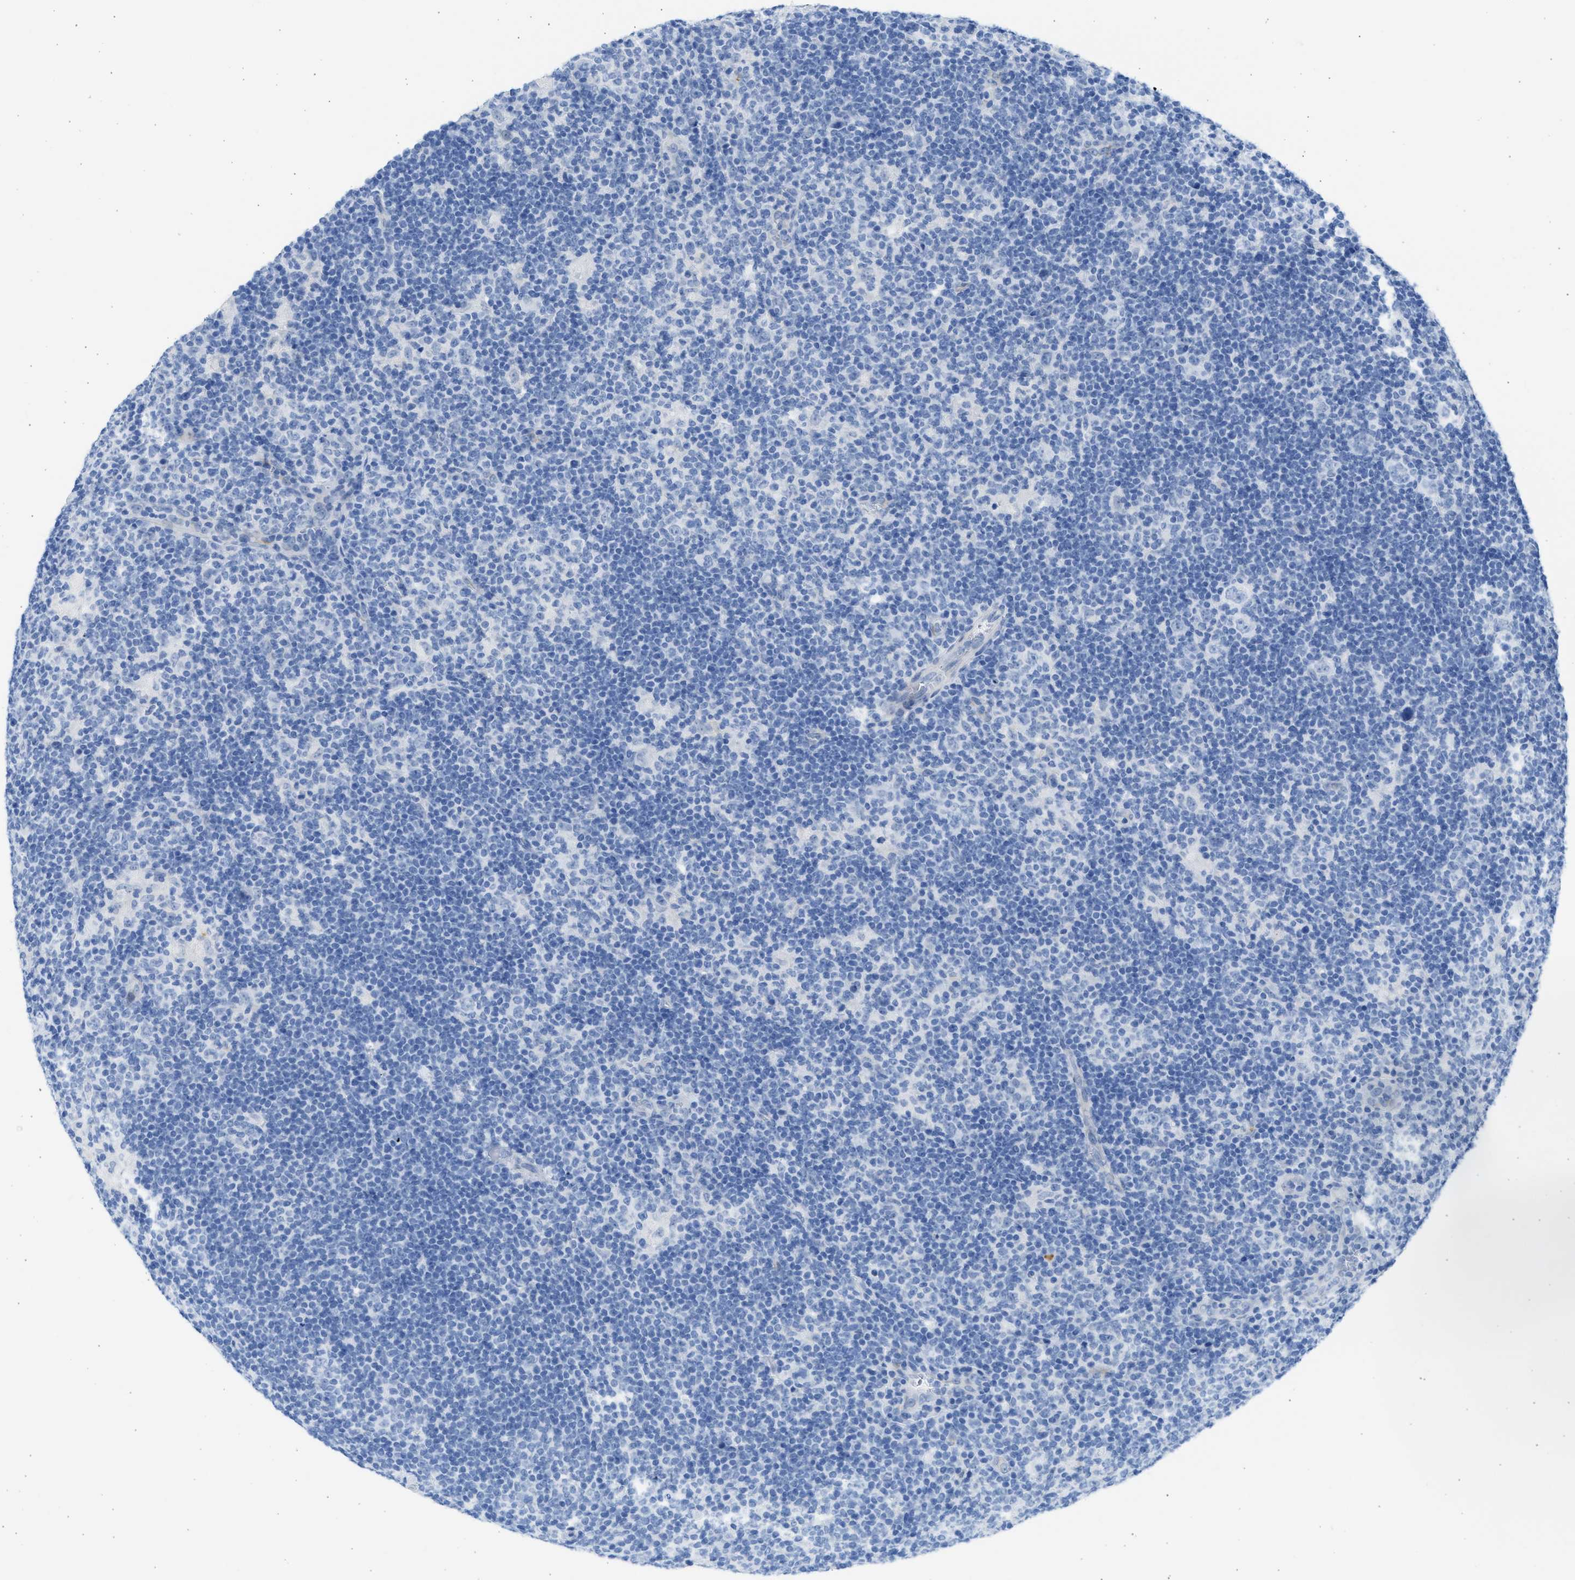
{"staining": {"intensity": "negative", "quantity": "none", "location": "none"}, "tissue": "lymphoma", "cell_type": "Tumor cells", "image_type": "cancer", "snomed": [{"axis": "morphology", "description": "Hodgkin's disease, NOS"}, {"axis": "topography", "description": "Lymph node"}], "caption": "DAB immunohistochemical staining of lymphoma displays no significant staining in tumor cells. (DAB (3,3'-diaminobenzidine) immunohistochemistry (IHC), high magnification).", "gene": "SPATA3", "patient": {"sex": "female", "age": 57}}